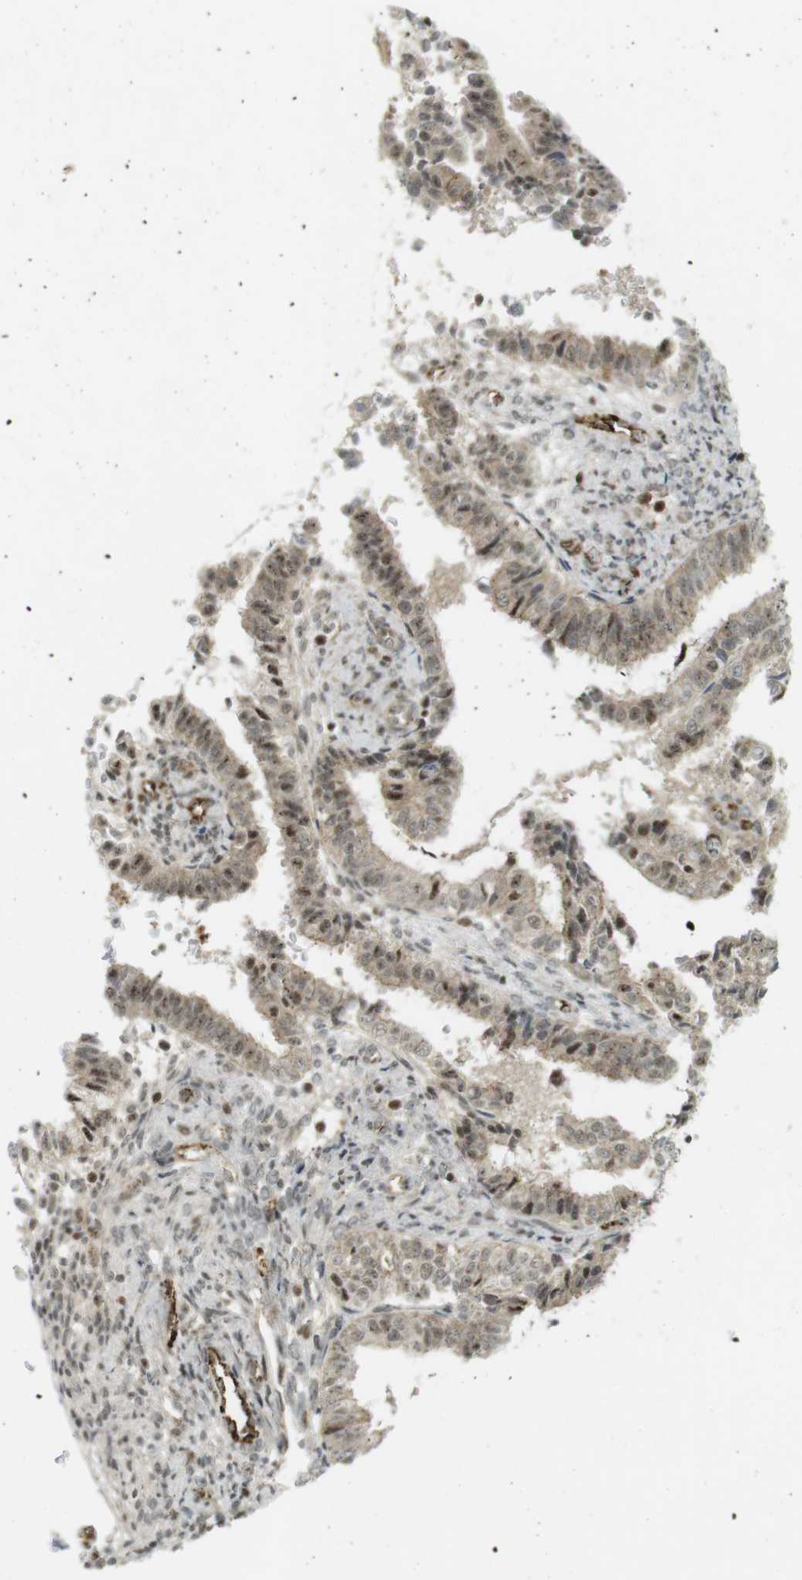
{"staining": {"intensity": "moderate", "quantity": ">75%", "location": "cytoplasmic/membranous,nuclear"}, "tissue": "endometrial cancer", "cell_type": "Tumor cells", "image_type": "cancer", "snomed": [{"axis": "morphology", "description": "Adenocarcinoma, NOS"}, {"axis": "topography", "description": "Endometrium"}], "caption": "DAB immunohistochemical staining of human endometrial cancer exhibits moderate cytoplasmic/membranous and nuclear protein expression in about >75% of tumor cells.", "gene": "PPP1R13B", "patient": {"sex": "female", "age": 63}}